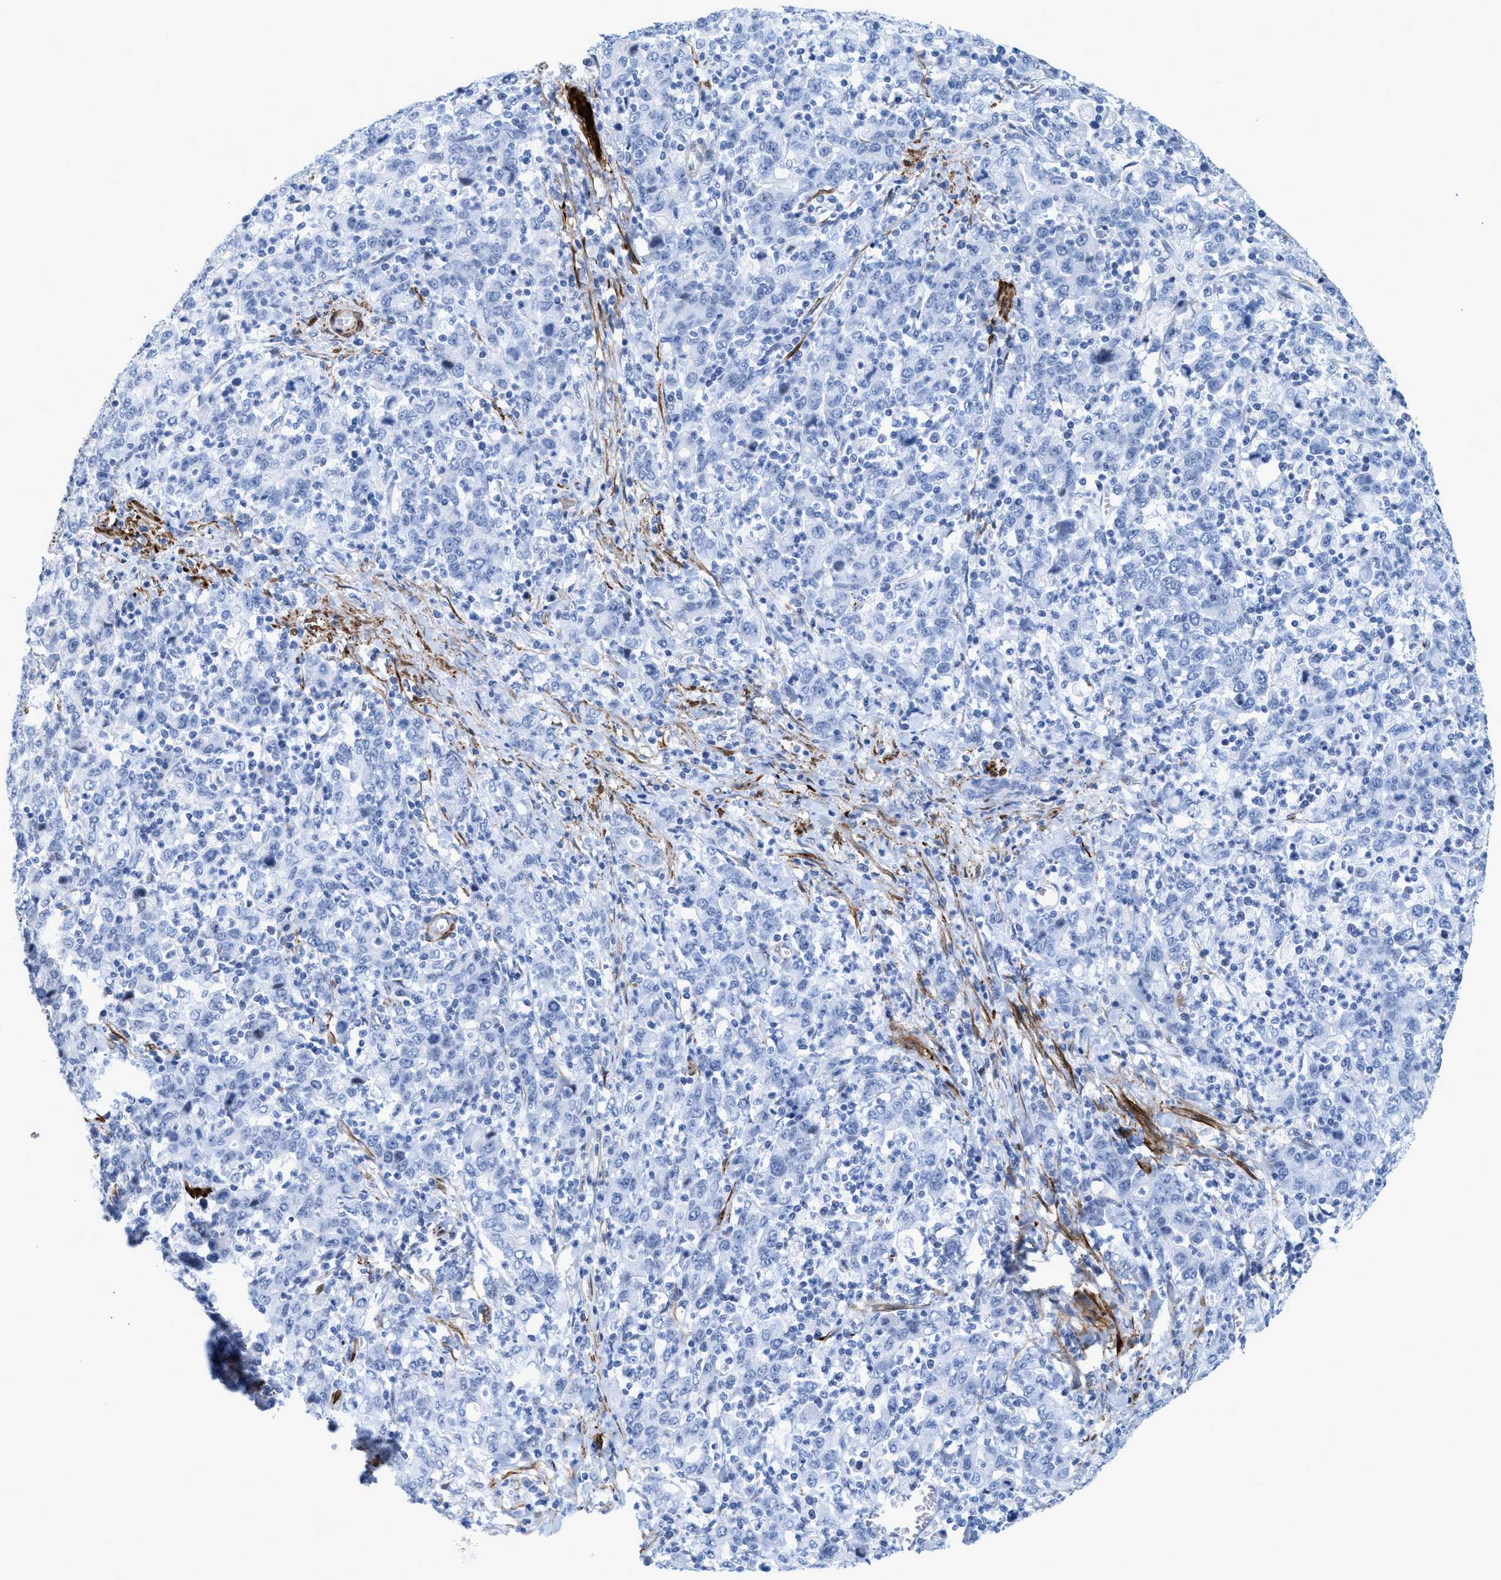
{"staining": {"intensity": "negative", "quantity": "none", "location": "none"}, "tissue": "stomach cancer", "cell_type": "Tumor cells", "image_type": "cancer", "snomed": [{"axis": "morphology", "description": "Adenocarcinoma, NOS"}, {"axis": "topography", "description": "Stomach, upper"}], "caption": "An immunohistochemistry (IHC) micrograph of stomach cancer is shown. There is no staining in tumor cells of stomach cancer.", "gene": "TAGLN", "patient": {"sex": "male", "age": 69}}